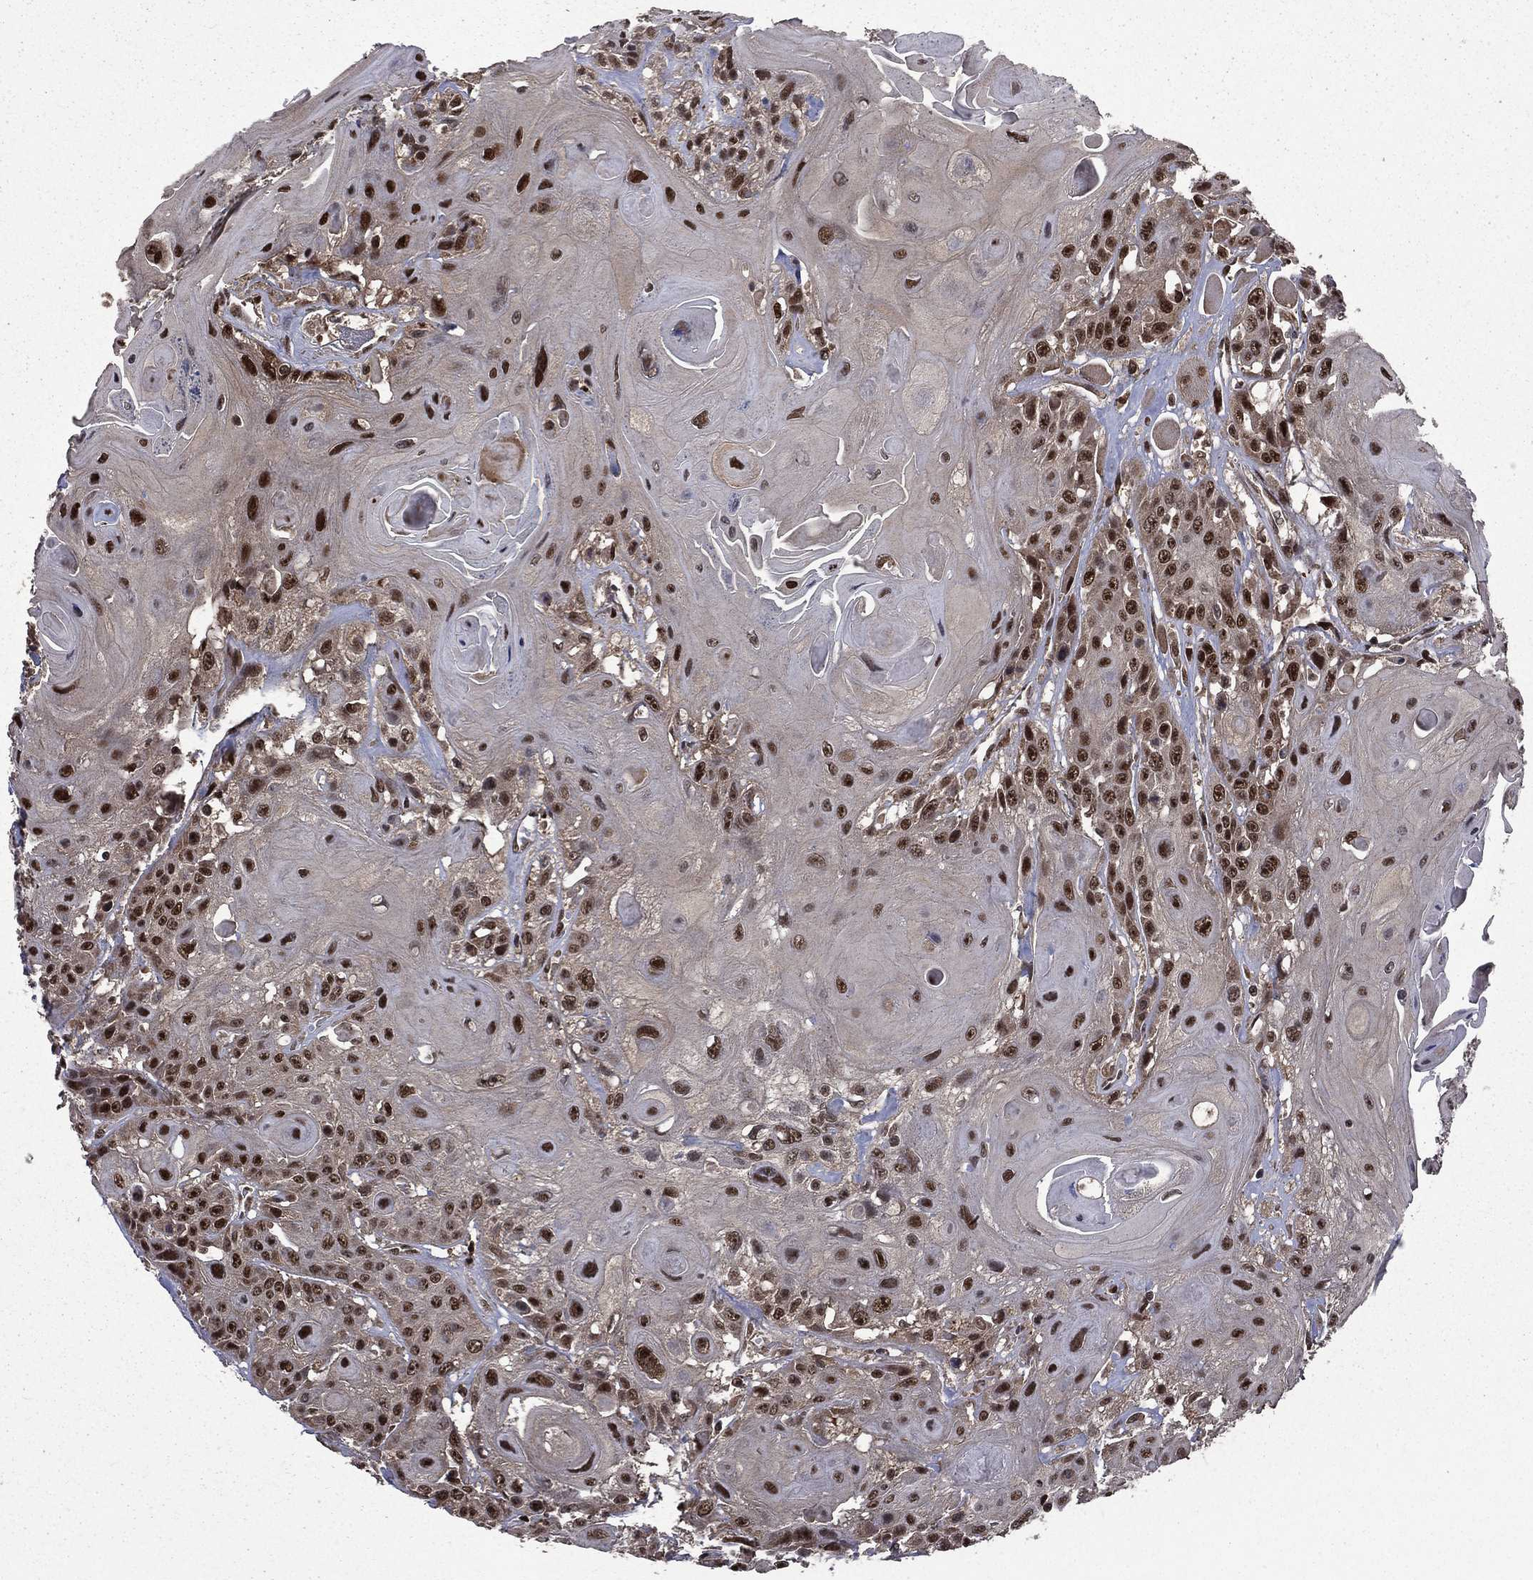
{"staining": {"intensity": "strong", "quantity": "25%-75%", "location": "nuclear"}, "tissue": "head and neck cancer", "cell_type": "Tumor cells", "image_type": "cancer", "snomed": [{"axis": "morphology", "description": "Squamous cell carcinoma, NOS"}, {"axis": "topography", "description": "Head-Neck"}], "caption": "A micrograph of head and neck cancer (squamous cell carcinoma) stained for a protein demonstrates strong nuclear brown staining in tumor cells.", "gene": "JMJD6", "patient": {"sex": "female", "age": 59}}